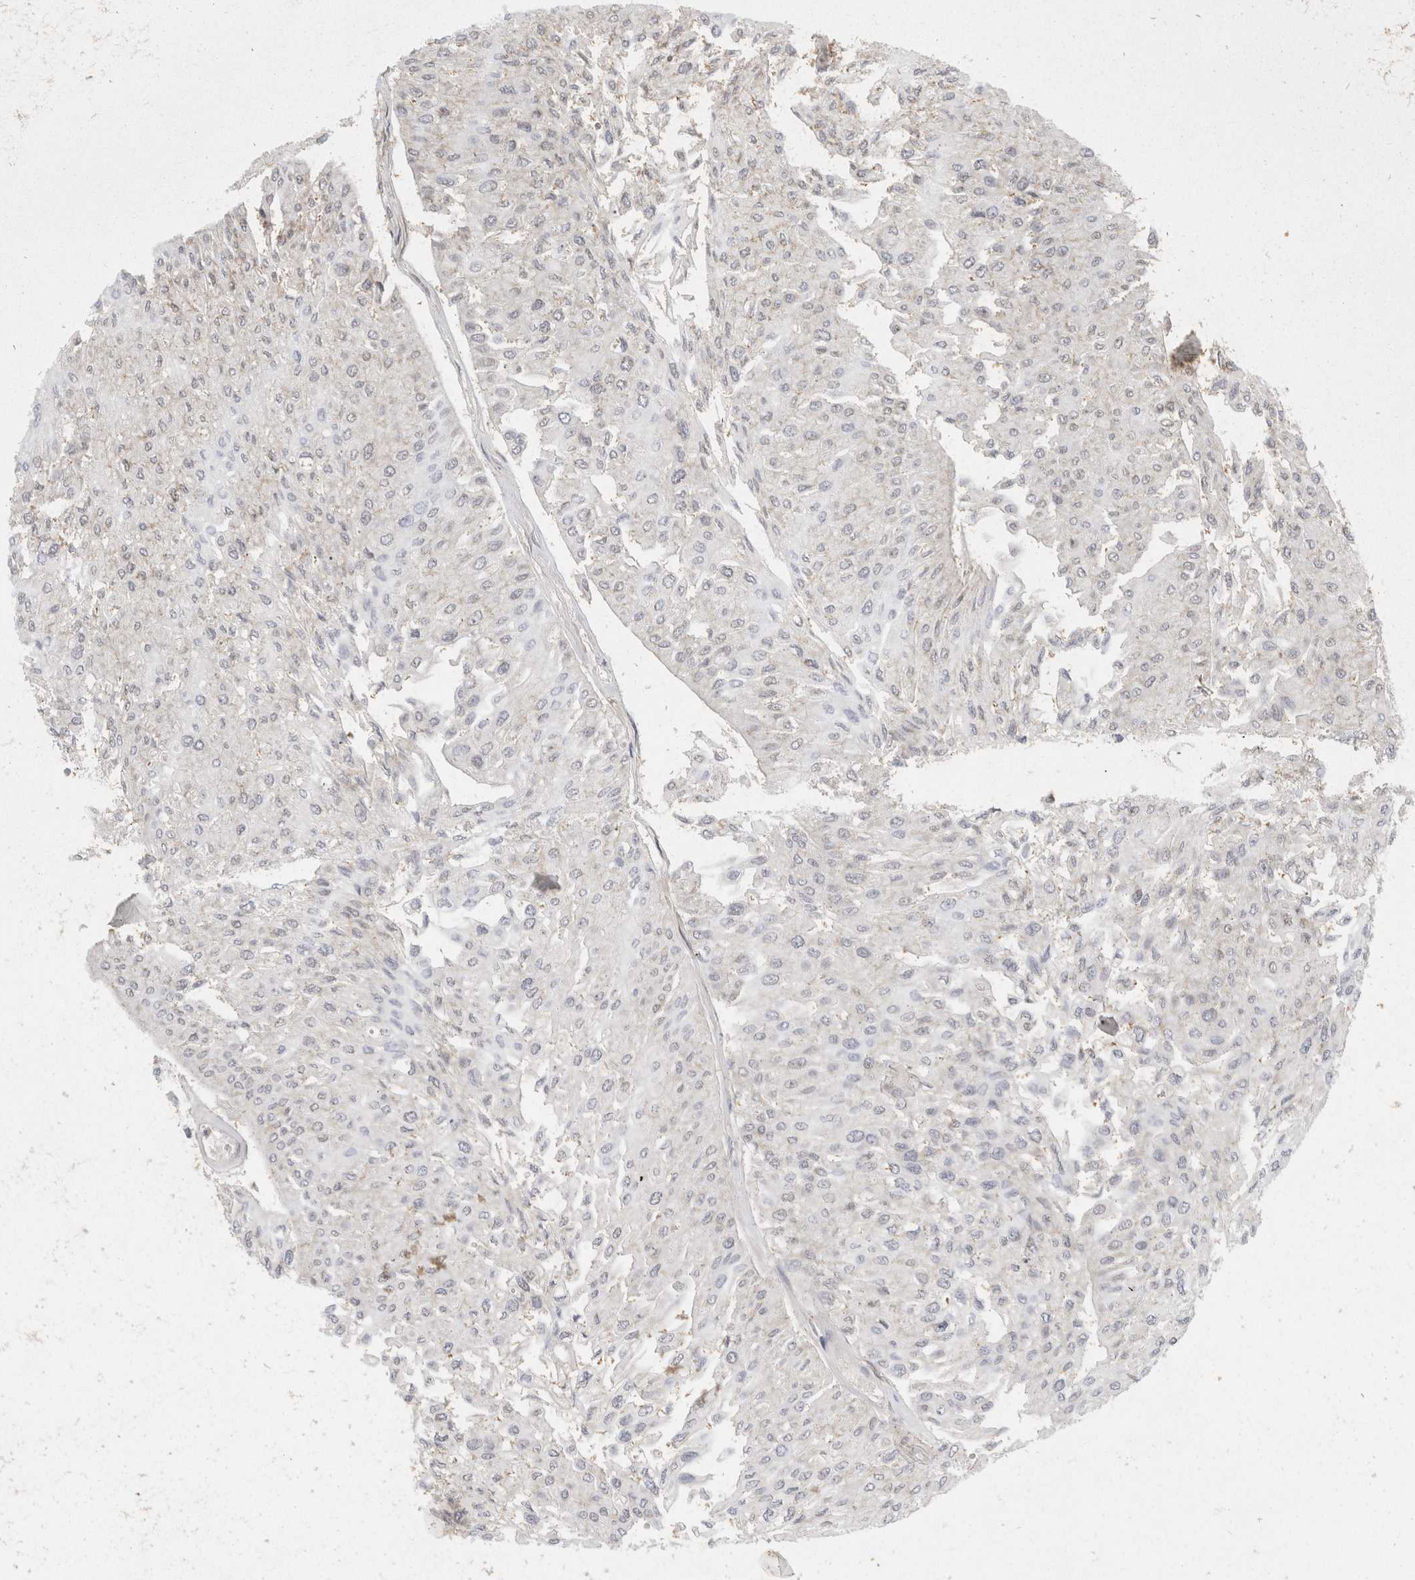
{"staining": {"intensity": "negative", "quantity": "none", "location": "none"}, "tissue": "urothelial cancer", "cell_type": "Tumor cells", "image_type": "cancer", "snomed": [{"axis": "morphology", "description": "Urothelial carcinoma, Low grade"}, {"axis": "topography", "description": "Urinary bladder"}], "caption": "Immunohistochemistry (IHC) of low-grade urothelial carcinoma shows no positivity in tumor cells.", "gene": "EIF4G3", "patient": {"sex": "male", "age": 67}}